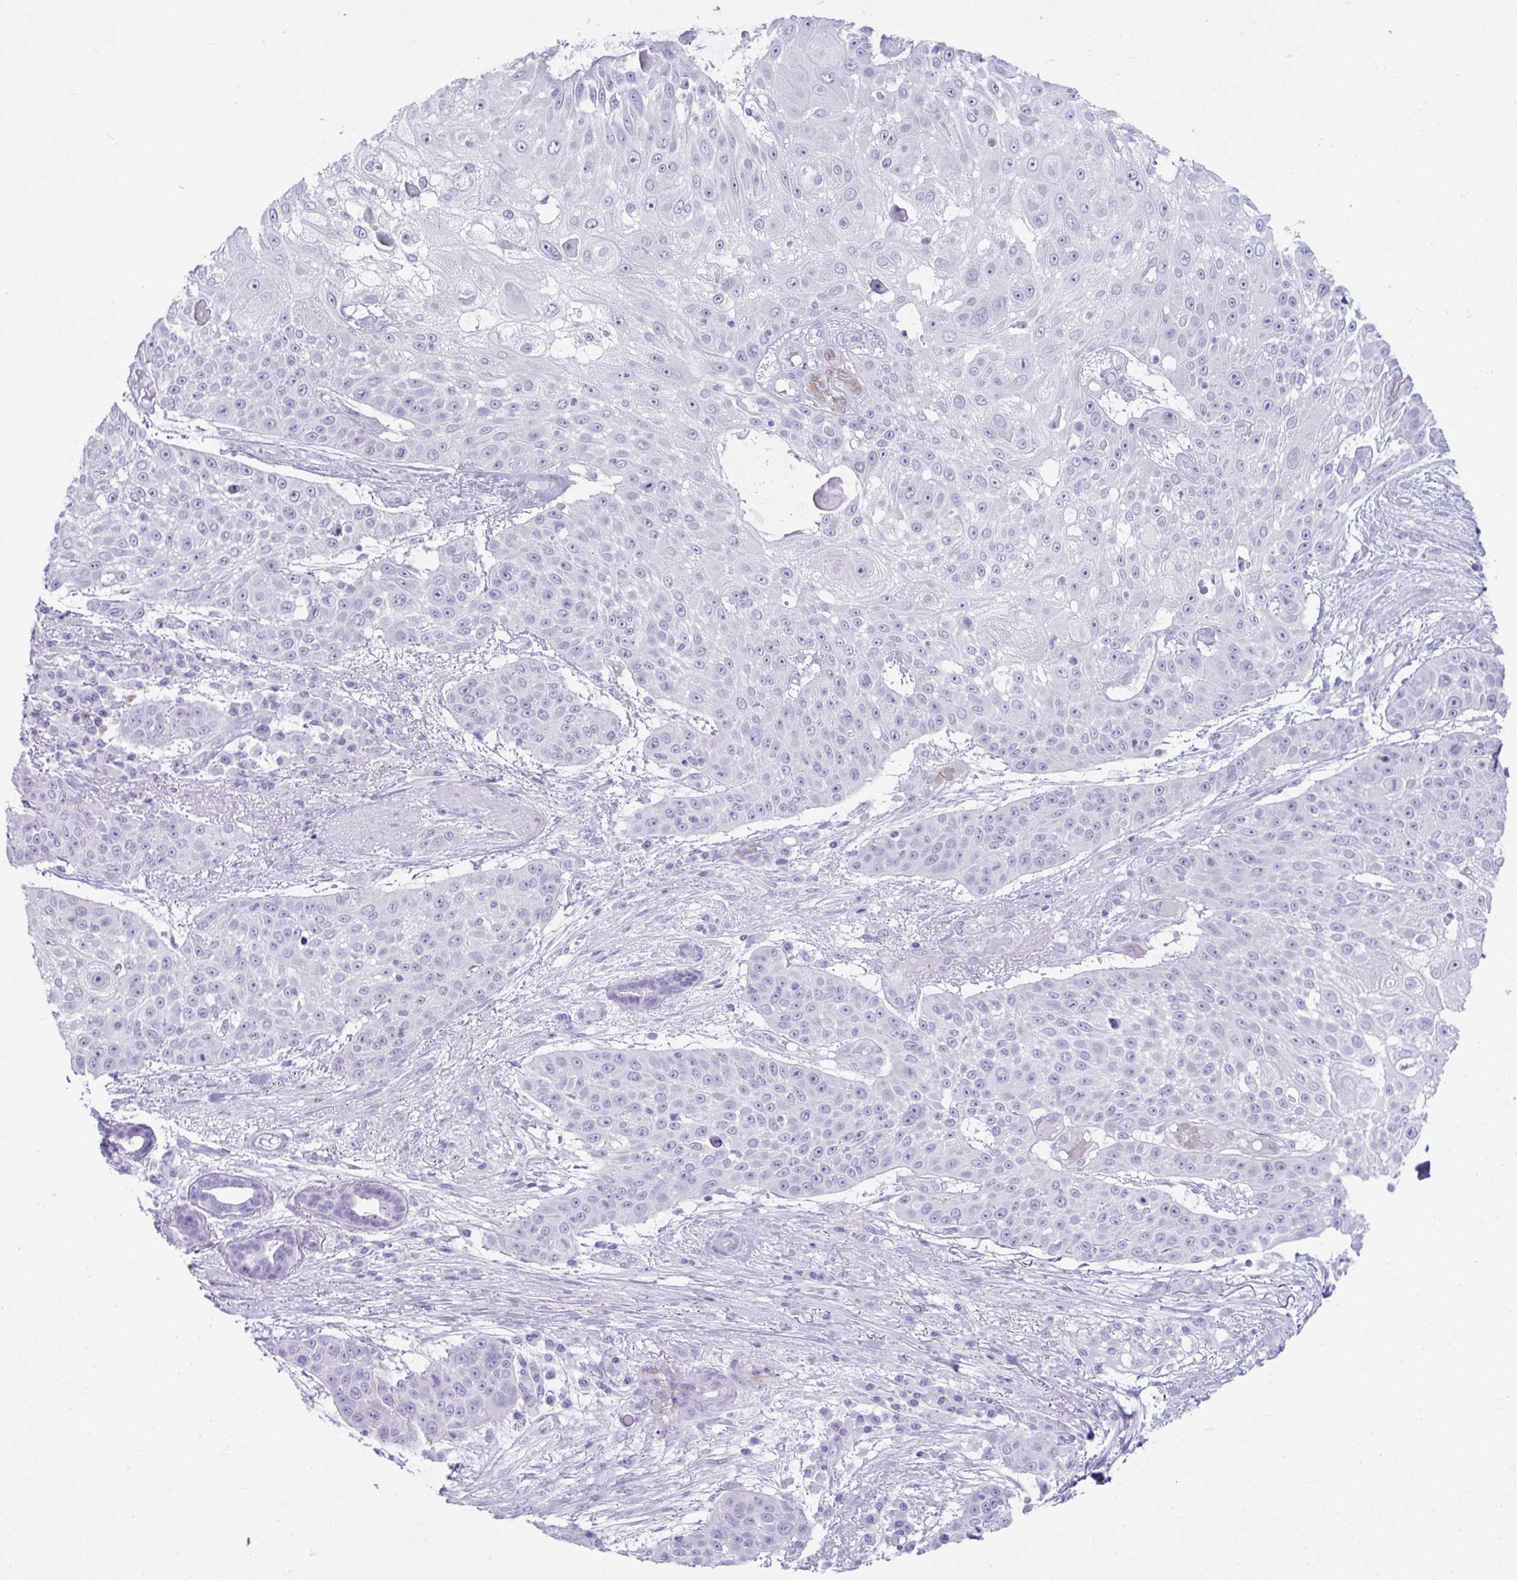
{"staining": {"intensity": "negative", "quantity": "none", "location": "none"}, "tissue": "skin cancer", "cell_type": "Tumor cells", "image_type": "cancer", "snomed": [{"axis": "morphology", "description": "Squamous cell carcinoma, NOS"}, {"axis": "topography", "description": "Skin"}], "caption": "Skin cancer (squamous cell carcinoma) stained for a protein using IHC reveals no staining tumor cells.", "gene": "PSCA", "patient": {"sex": "female", "age": 86}}